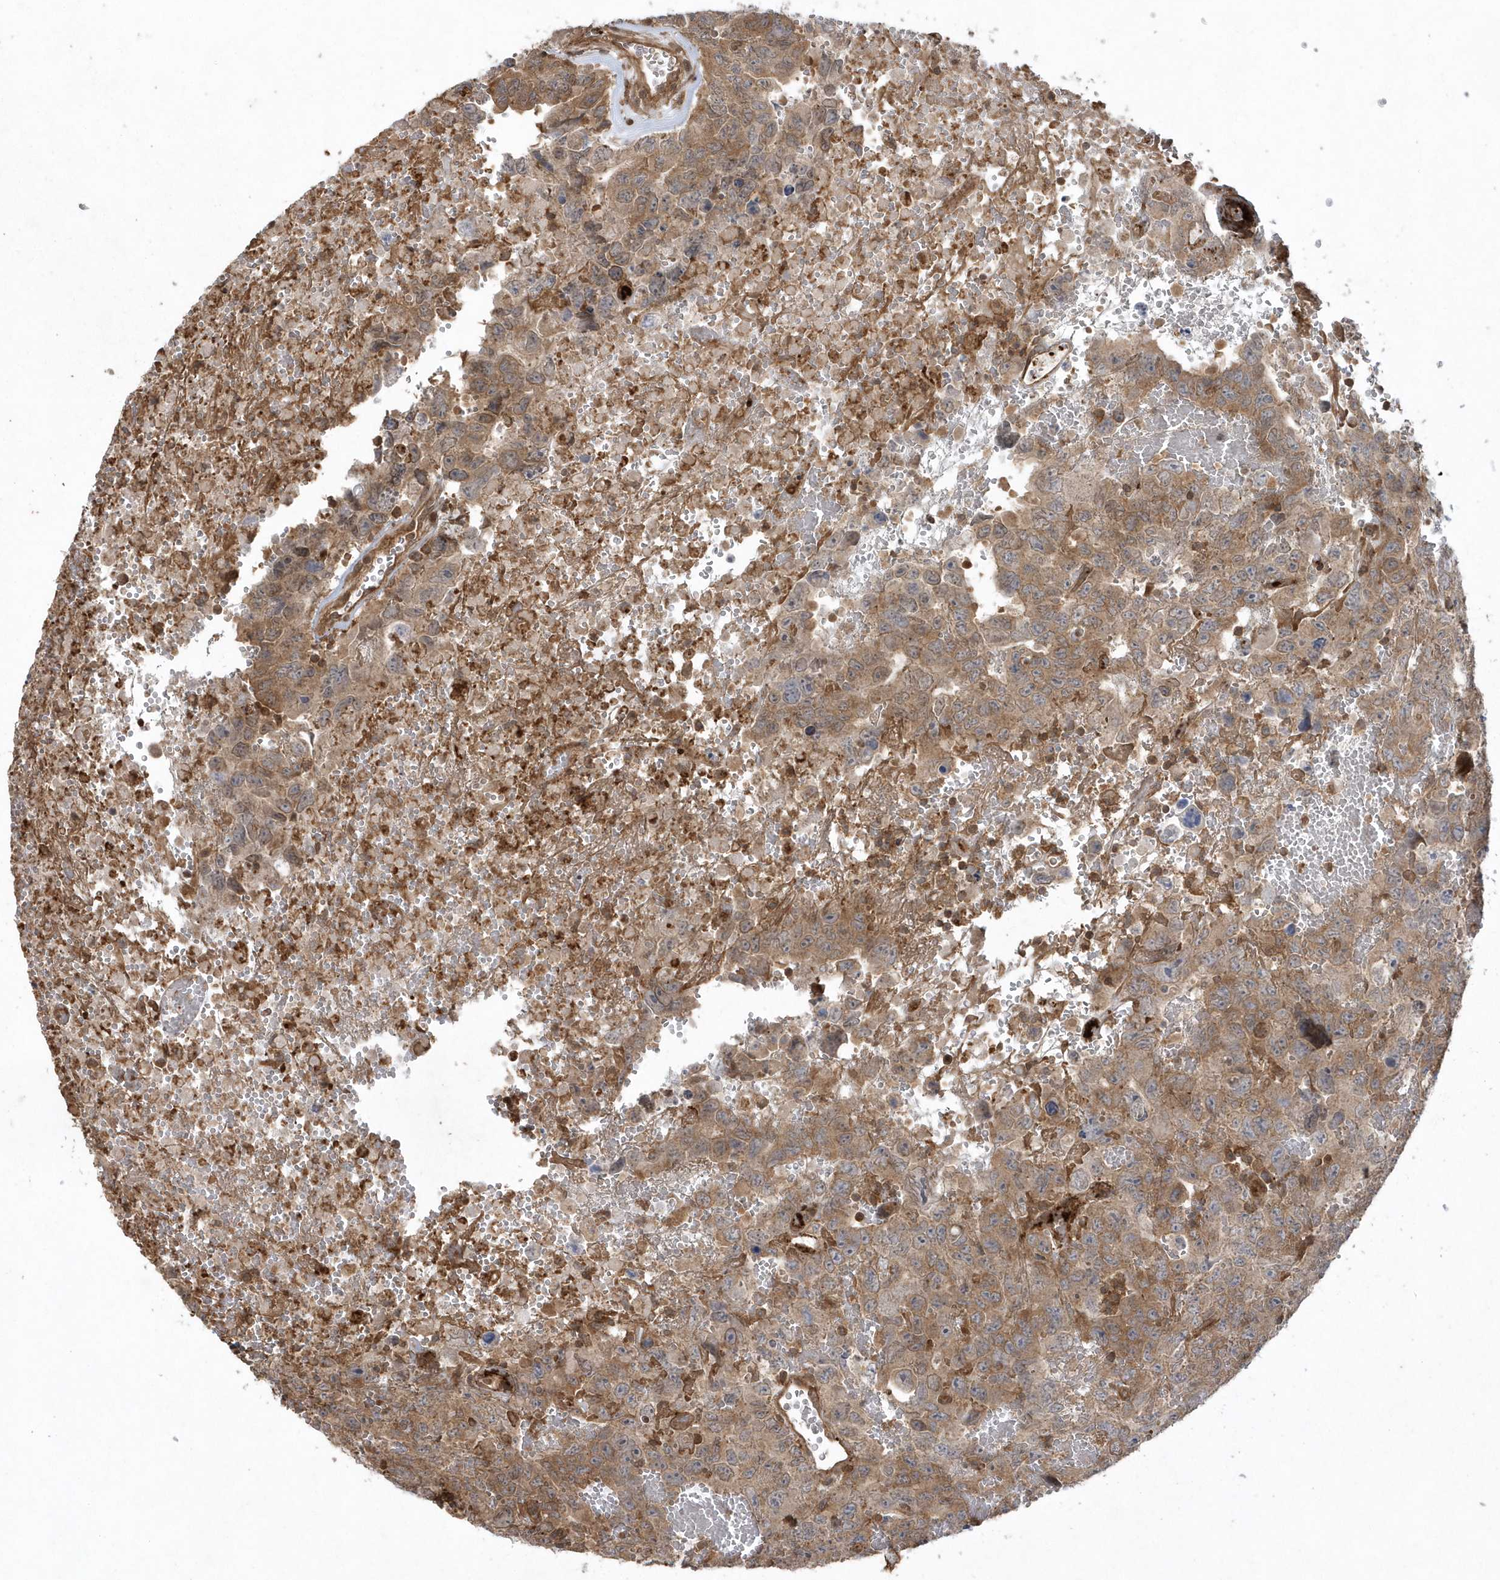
{"staining": {"intensity": "moderate", "quantity": ">75%", "location": "cytoplasmic/membranous"}, "tissue": "testis cancer", "cell_type": "Tumor cells", "image_type": "cancer", "snomed": [{"axis": "morphology", "description": "Carcinoma, Embryonal, NOS"}, {"axis": "topography", "description": "Testis"}], "caption": "High-magnification brightfield microscopy of testis cancer stained with DAB (3,3'-diaminobenzidine) (brown) and counterstained with hematoxylin (blue). tumor cells exhibit moderate cytoplasmic/membranous staining is seen in approximately>75% of cells. The staining was performed using DAB to visualize the protein expression in brown, while the nuclei were stained in blue with hematoxylin (Magnification: 20x).", "gene": "ACYP1", "patient": {"sex": "male", "age": 45}}